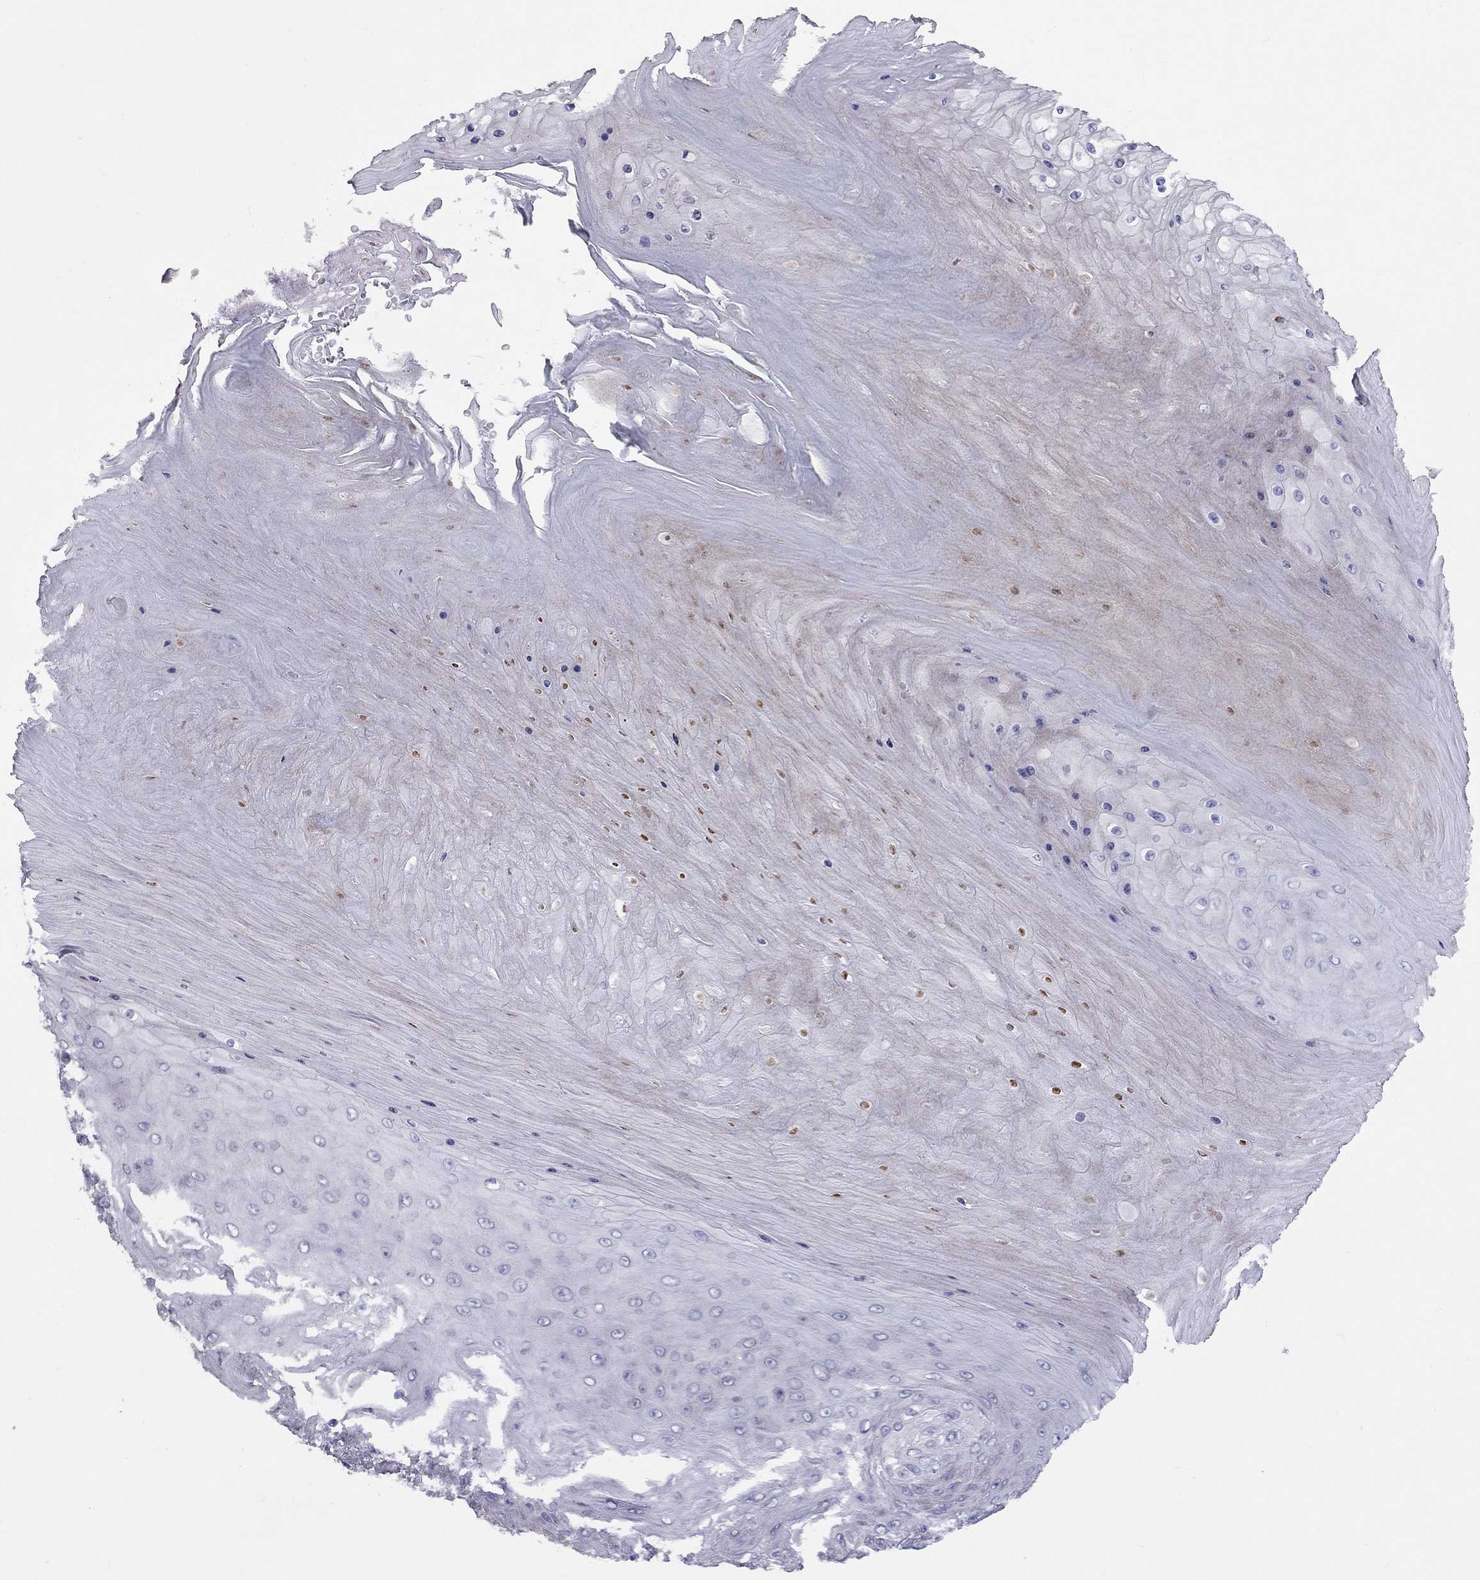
{"staining": {"intensity": "negative", "quantity": "none", "location": "none"}, "tissue": "skin cancer", "cell_type": "Tumor cells", "image_type": "cancer", "snomed": [{"axis": "morphology", "description": "Squamous cell carcinoma, NOS"}, {"axis": "topography", "description": "Skin"}], "caption": "Human skin squamous cell carcinoma stained for a protein using IHC demonstrates no expression in tumor cells.", "gene": "MAGEB4", "patient": {"sex": "male", "age": 62}}